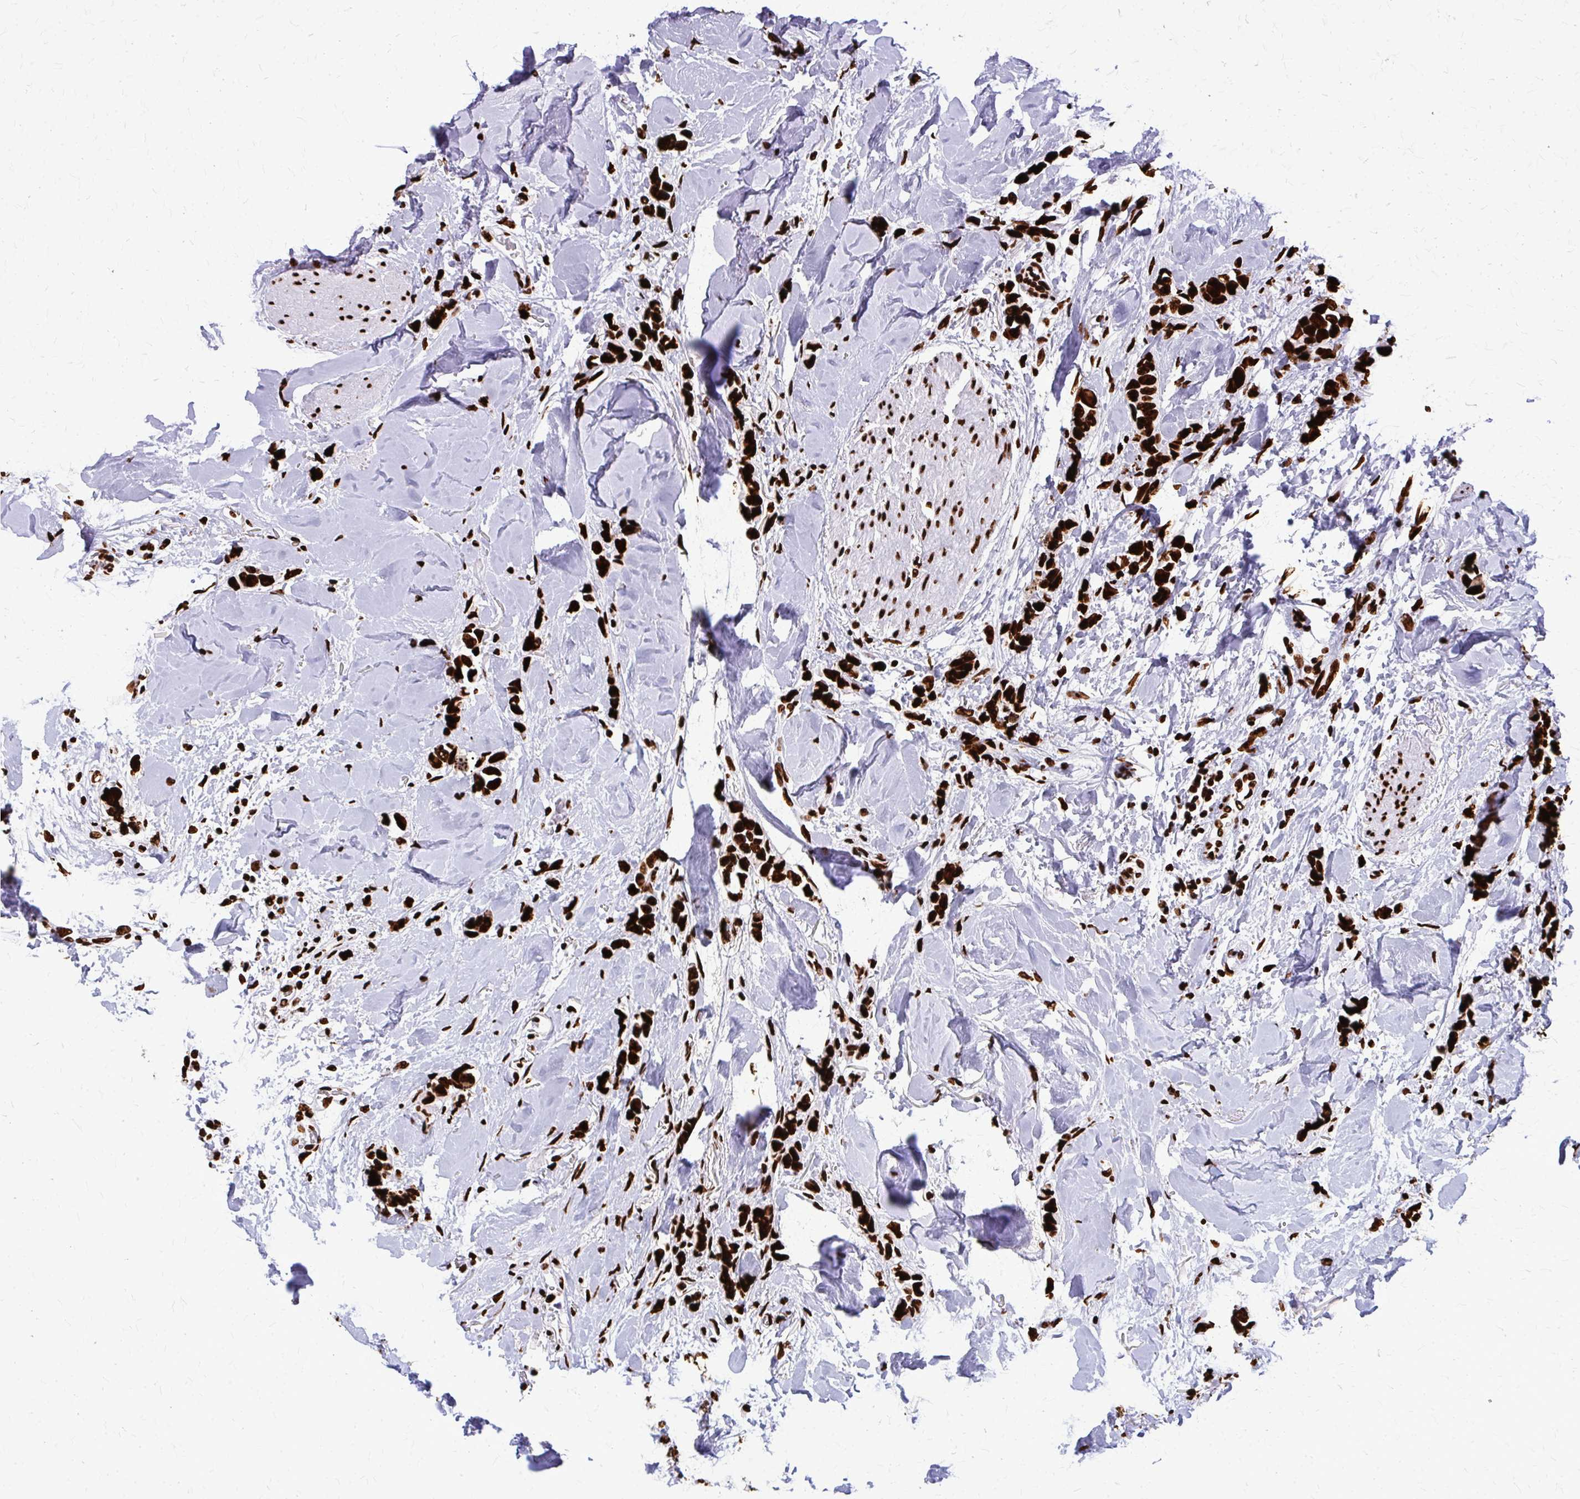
{"staining": {"intensity": "strong", "quantity": ">75%", "location": "nuclear"}, "tissue": "breast cancer", "cell_type": "Tumor cells", "image_type": "cancer", "snomed": [{"axis": "morphology", "description": "Lobular carcinoma"}, {"axis": "topography", "description": "Breast"}], "caption": "Immunohistochemical staining of human breast cancer demonstrates high levels of strong nuclear positivity in approximately >75% of tumor cells.", "gene": "SFPQ", "patient": {"sex": "female", "age": 91}}